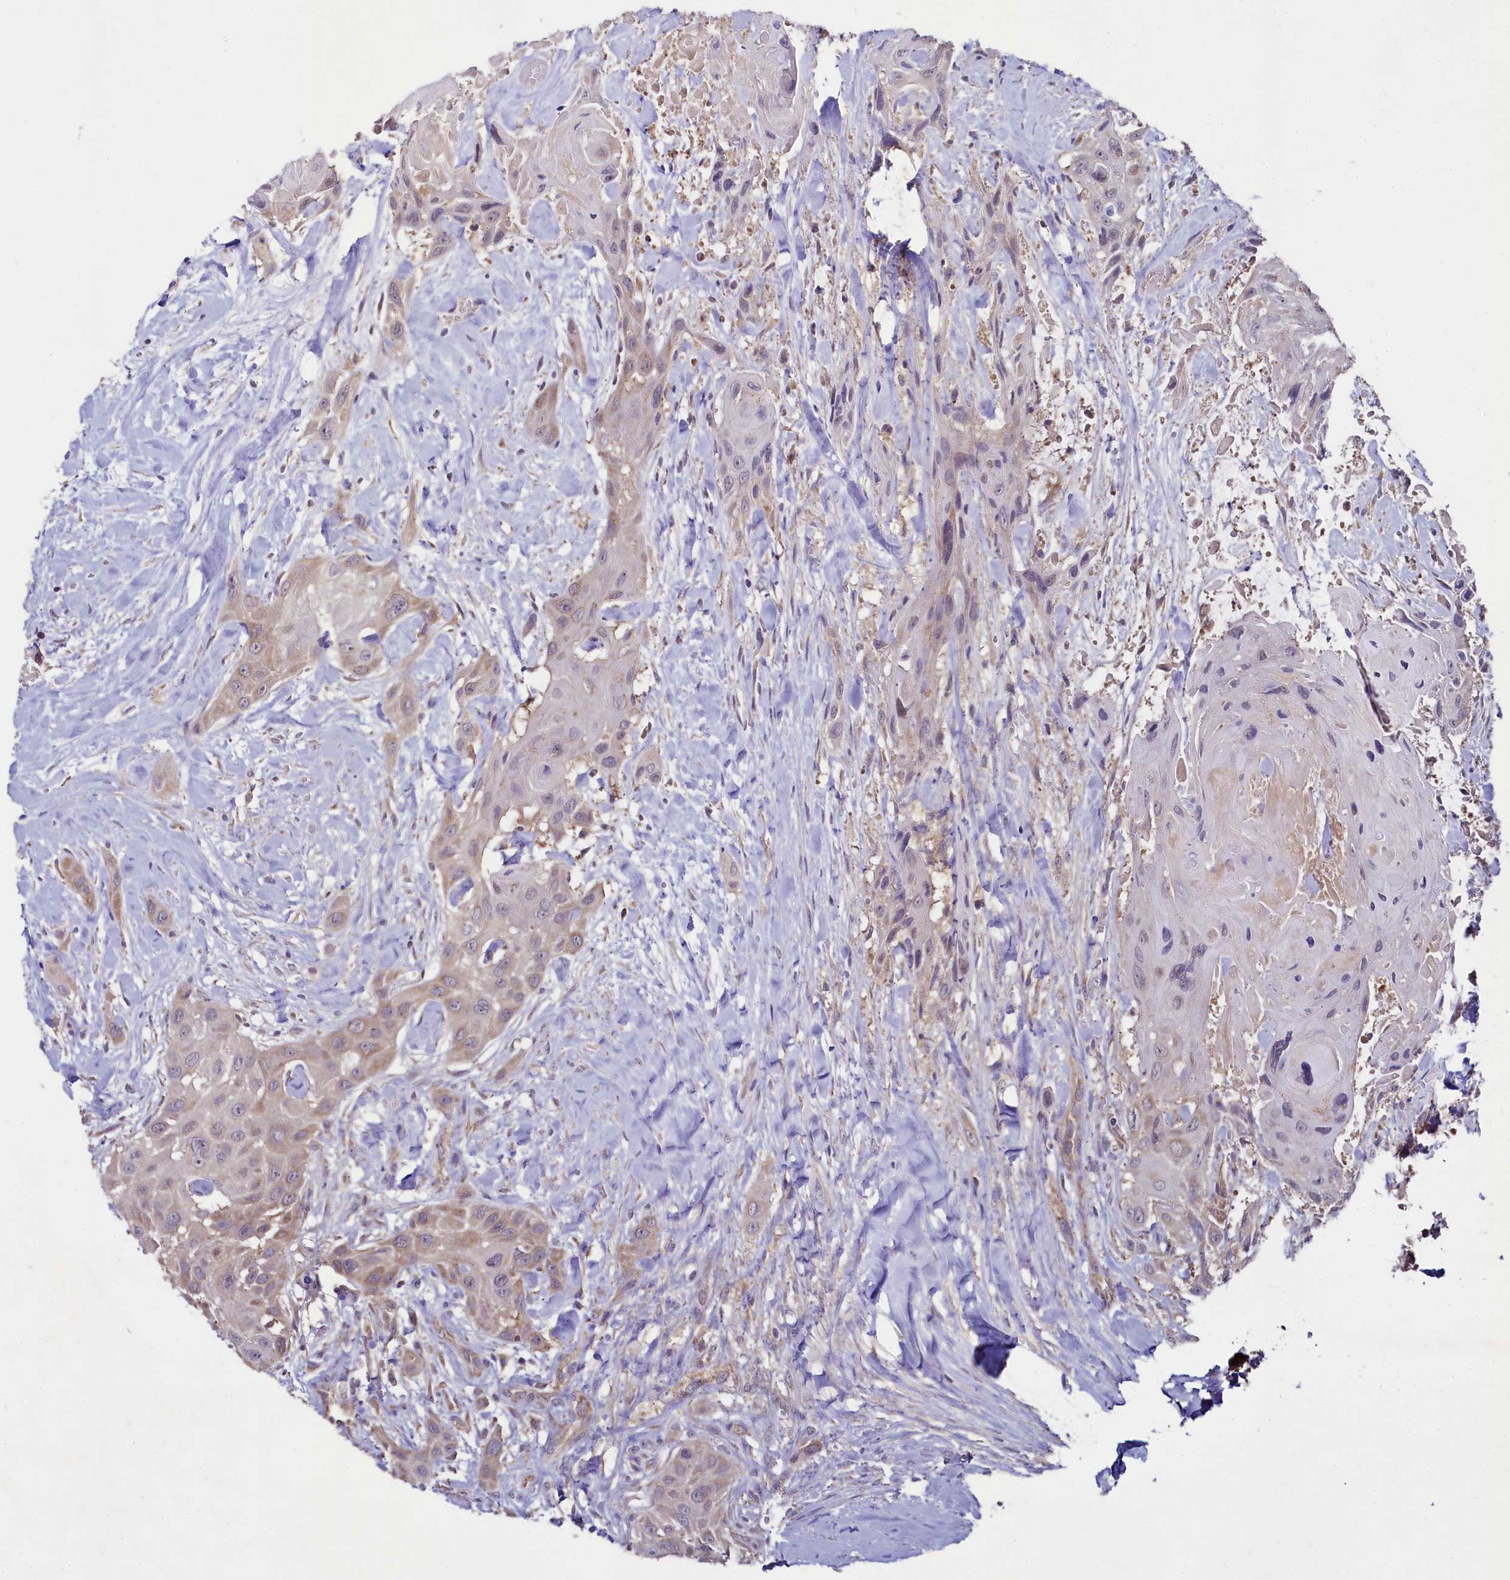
{"staining": {"intensity": "weak", "quantity": "<25%", "location": "cytoplasmic/membranous"}, "tissue": "head and neck cancer", "cell_type": "Tumor cells", "image_type": "cancer", "snomed": [{"axis": "morphology", "description": "Squamous cell carcinoma, NOS"}, {"axis": "topography", "description": "Head-Neck"}], "caption": "Immunohistochemical staining of squamous cell carcinoma (head and neck) reveals no significant positivity in tumor cells. The staining is performed using DAB (3,3'-diaminobenzidine) brown chromogen with nuclei counter-stained in using hematoxylin.", "gene": "MRPL57", "patient": {"sex": "male", "age": 81}}